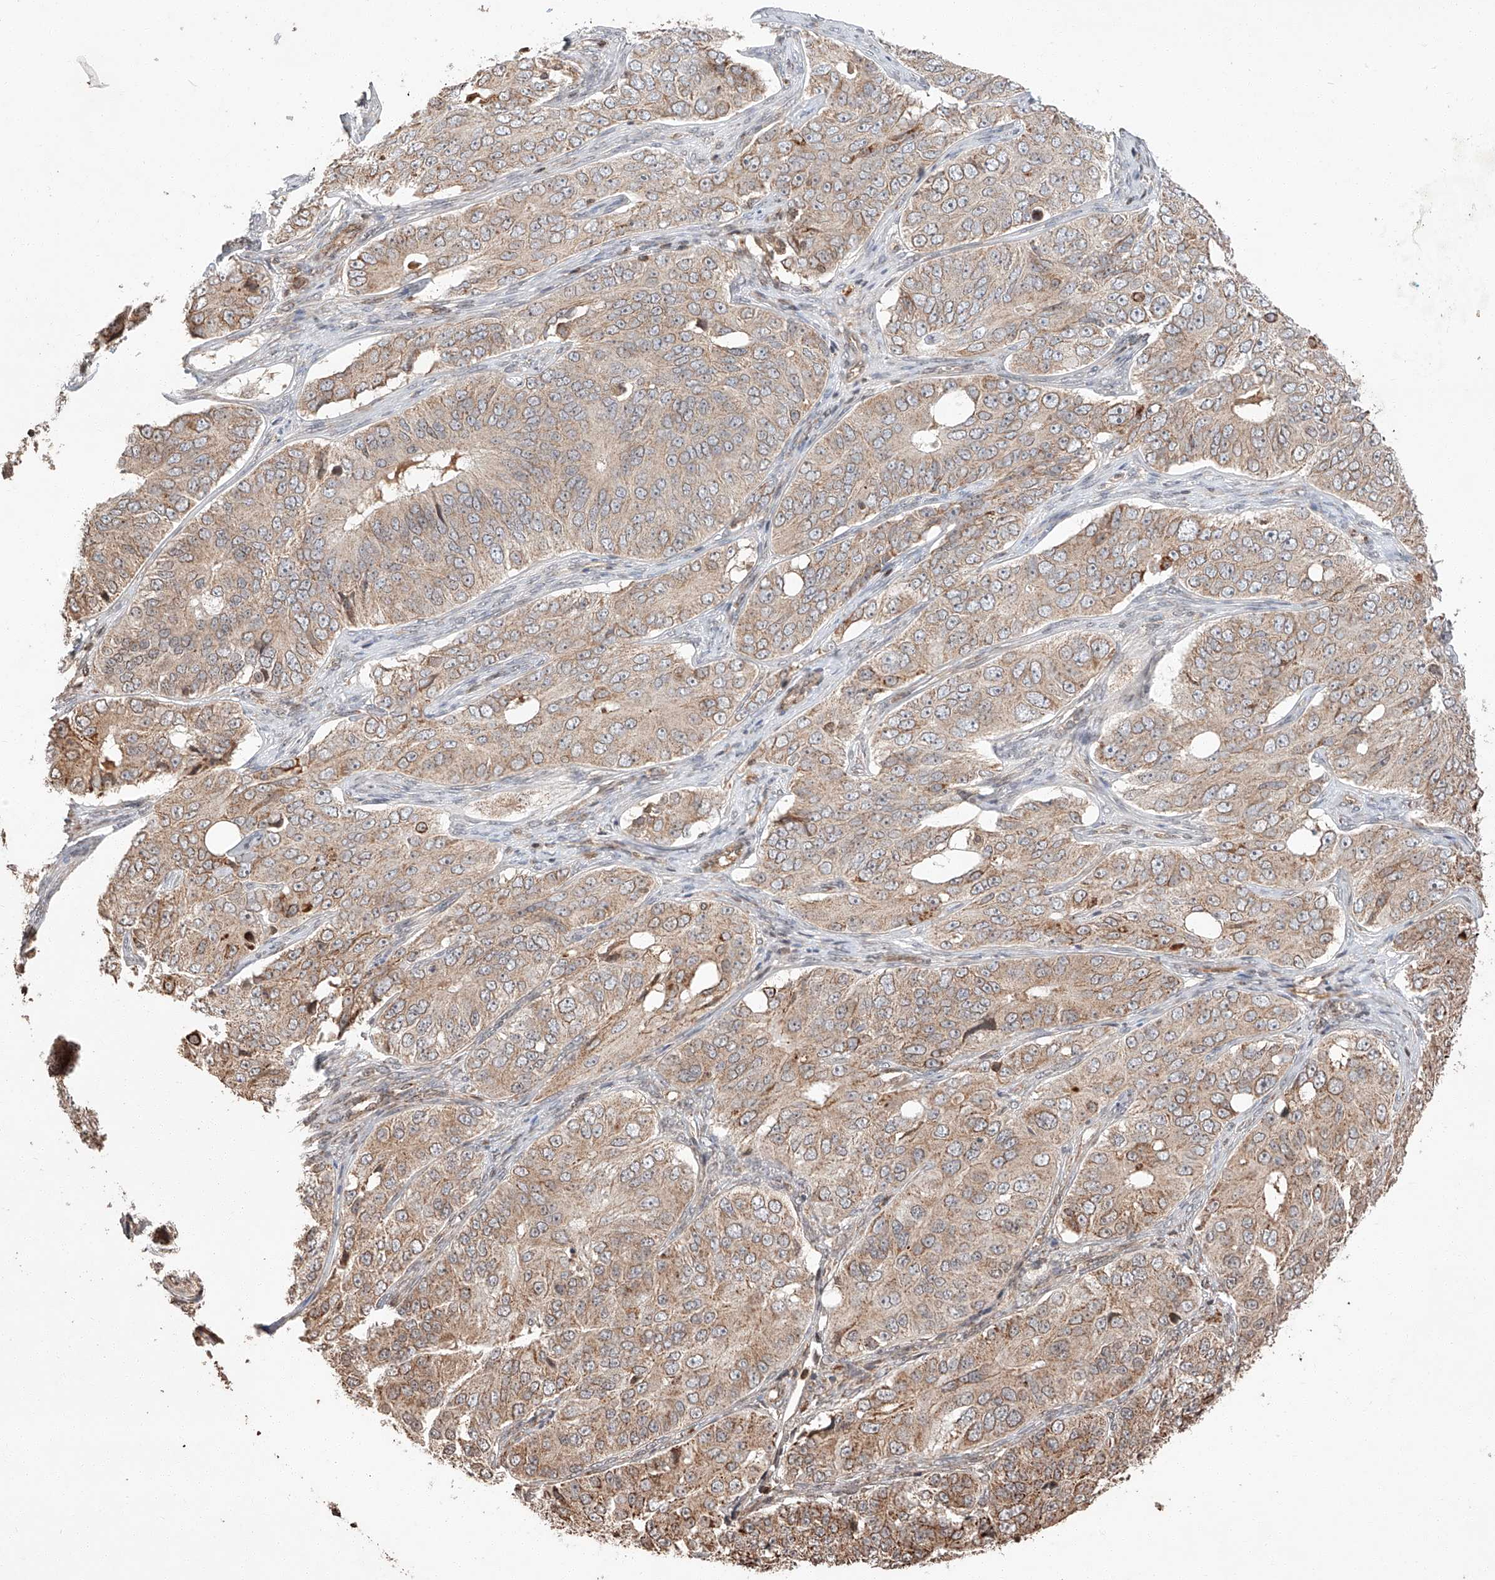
{"staining": {"intensity": "moderate", "quantity": "25%-75%", "location": "cytoplasmic/membranous"}, "tissue": "ovarian cancer", "cell_type": "Tumor cells", "image_type": "cancer", "snomed": [{"axis": "morphology", "description": "Carcinoma, endometroid"}, {"axis": "topography", "description": "Ovary"}], "caption": "Brown immunohistochemical staining in human ovarian cancer displays moderate cytoplasmic/membranous expression in approximately 25%-75% of tumor cells.", "gene": "ARHGAP33", "patient": {"sex": "female", "age": 51}}